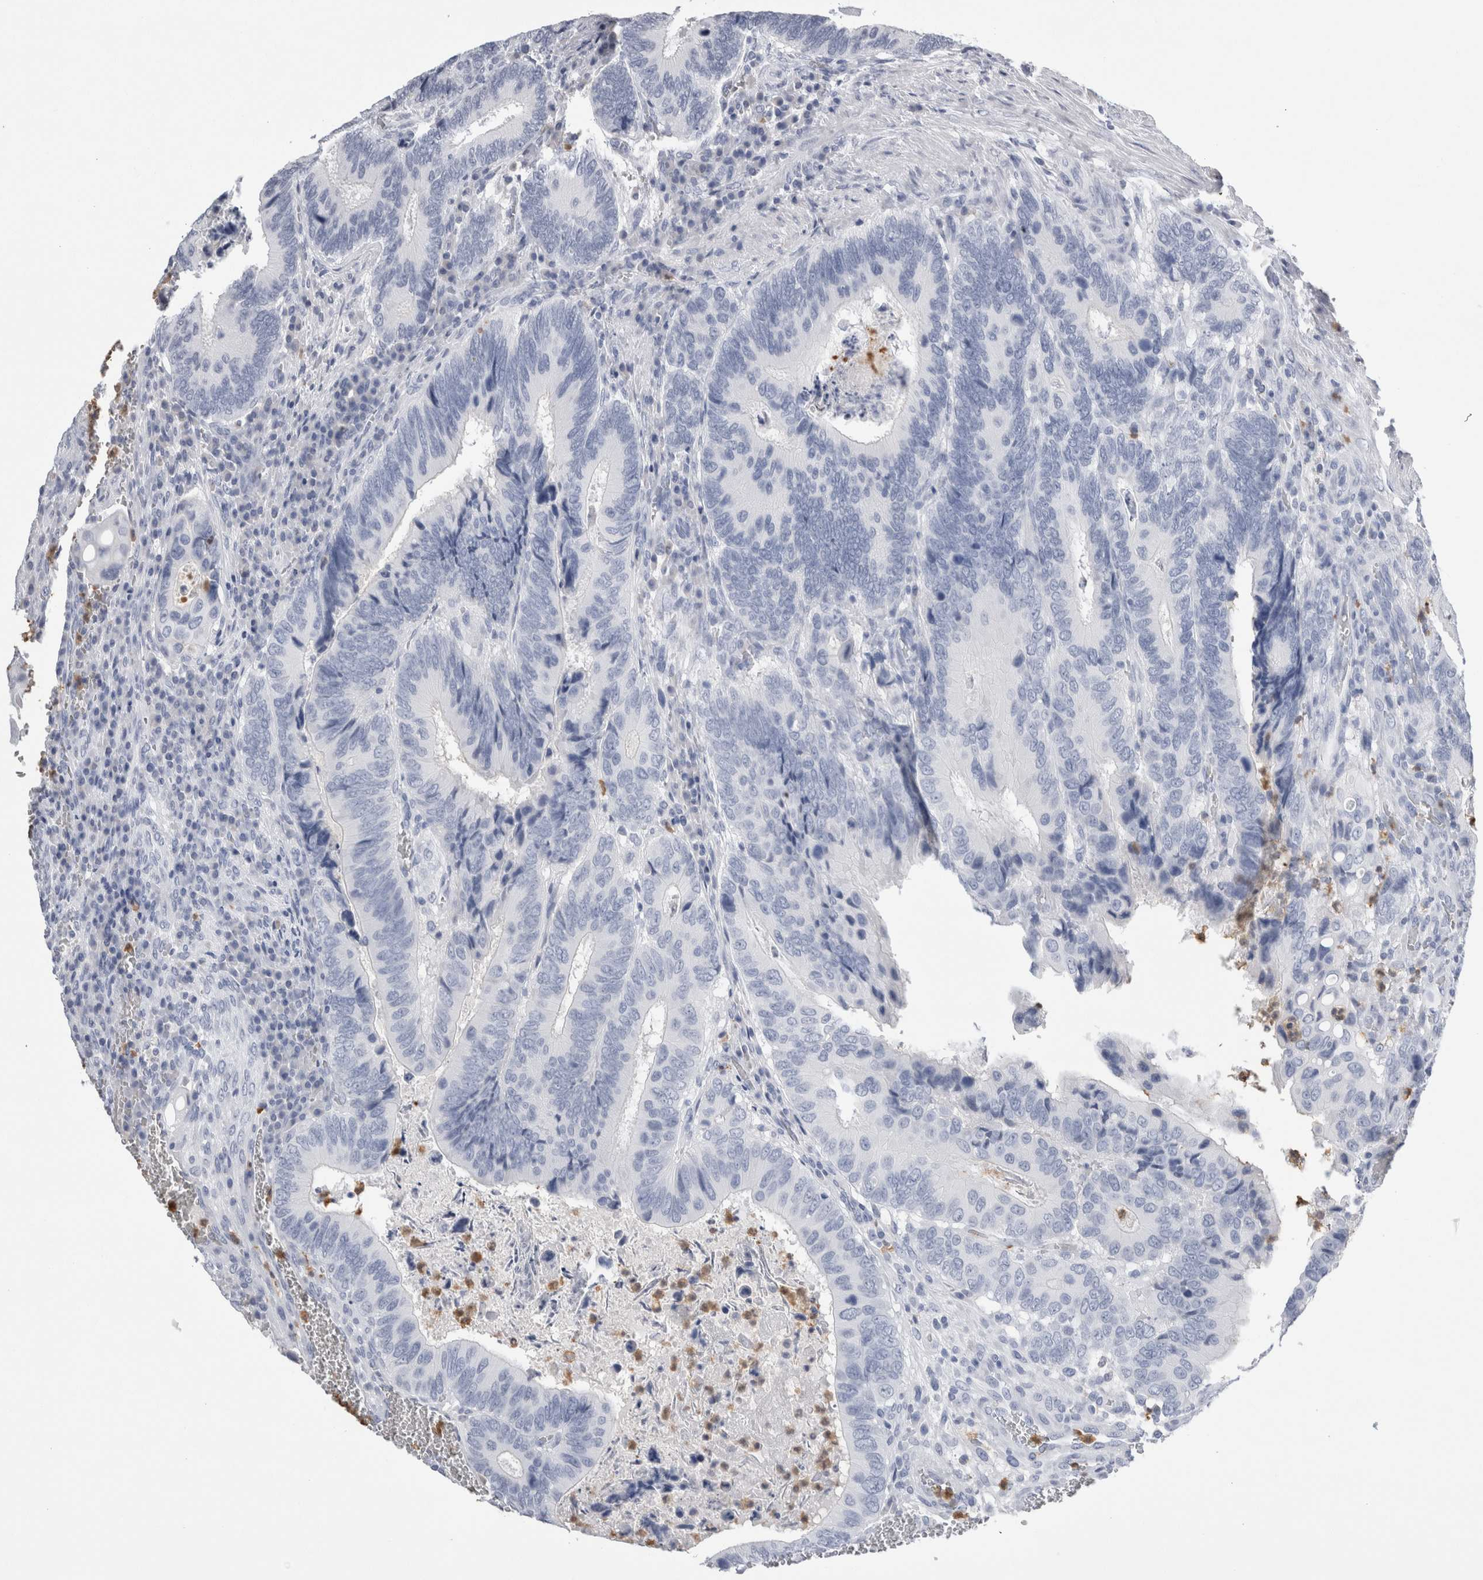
{"staining": {"intensity": "negative", "quantity": "none", "location": "none"}, "tissue": "colorectal cancer", "cell_type": "Tumor cells", "image_type": "cancer", "snomed": [{"axis": "morphology", "description": "Adenocarcinoma, NOS"}, {"axis": "topography", "description": "Colon"}], "caption": "Protein analysis of colorectal cancer (adenocarcinoma) demonstrates no significant positivity in tumor cells.", "gene": "S100A12", "patient": {"sex": "male", "age": 72}}